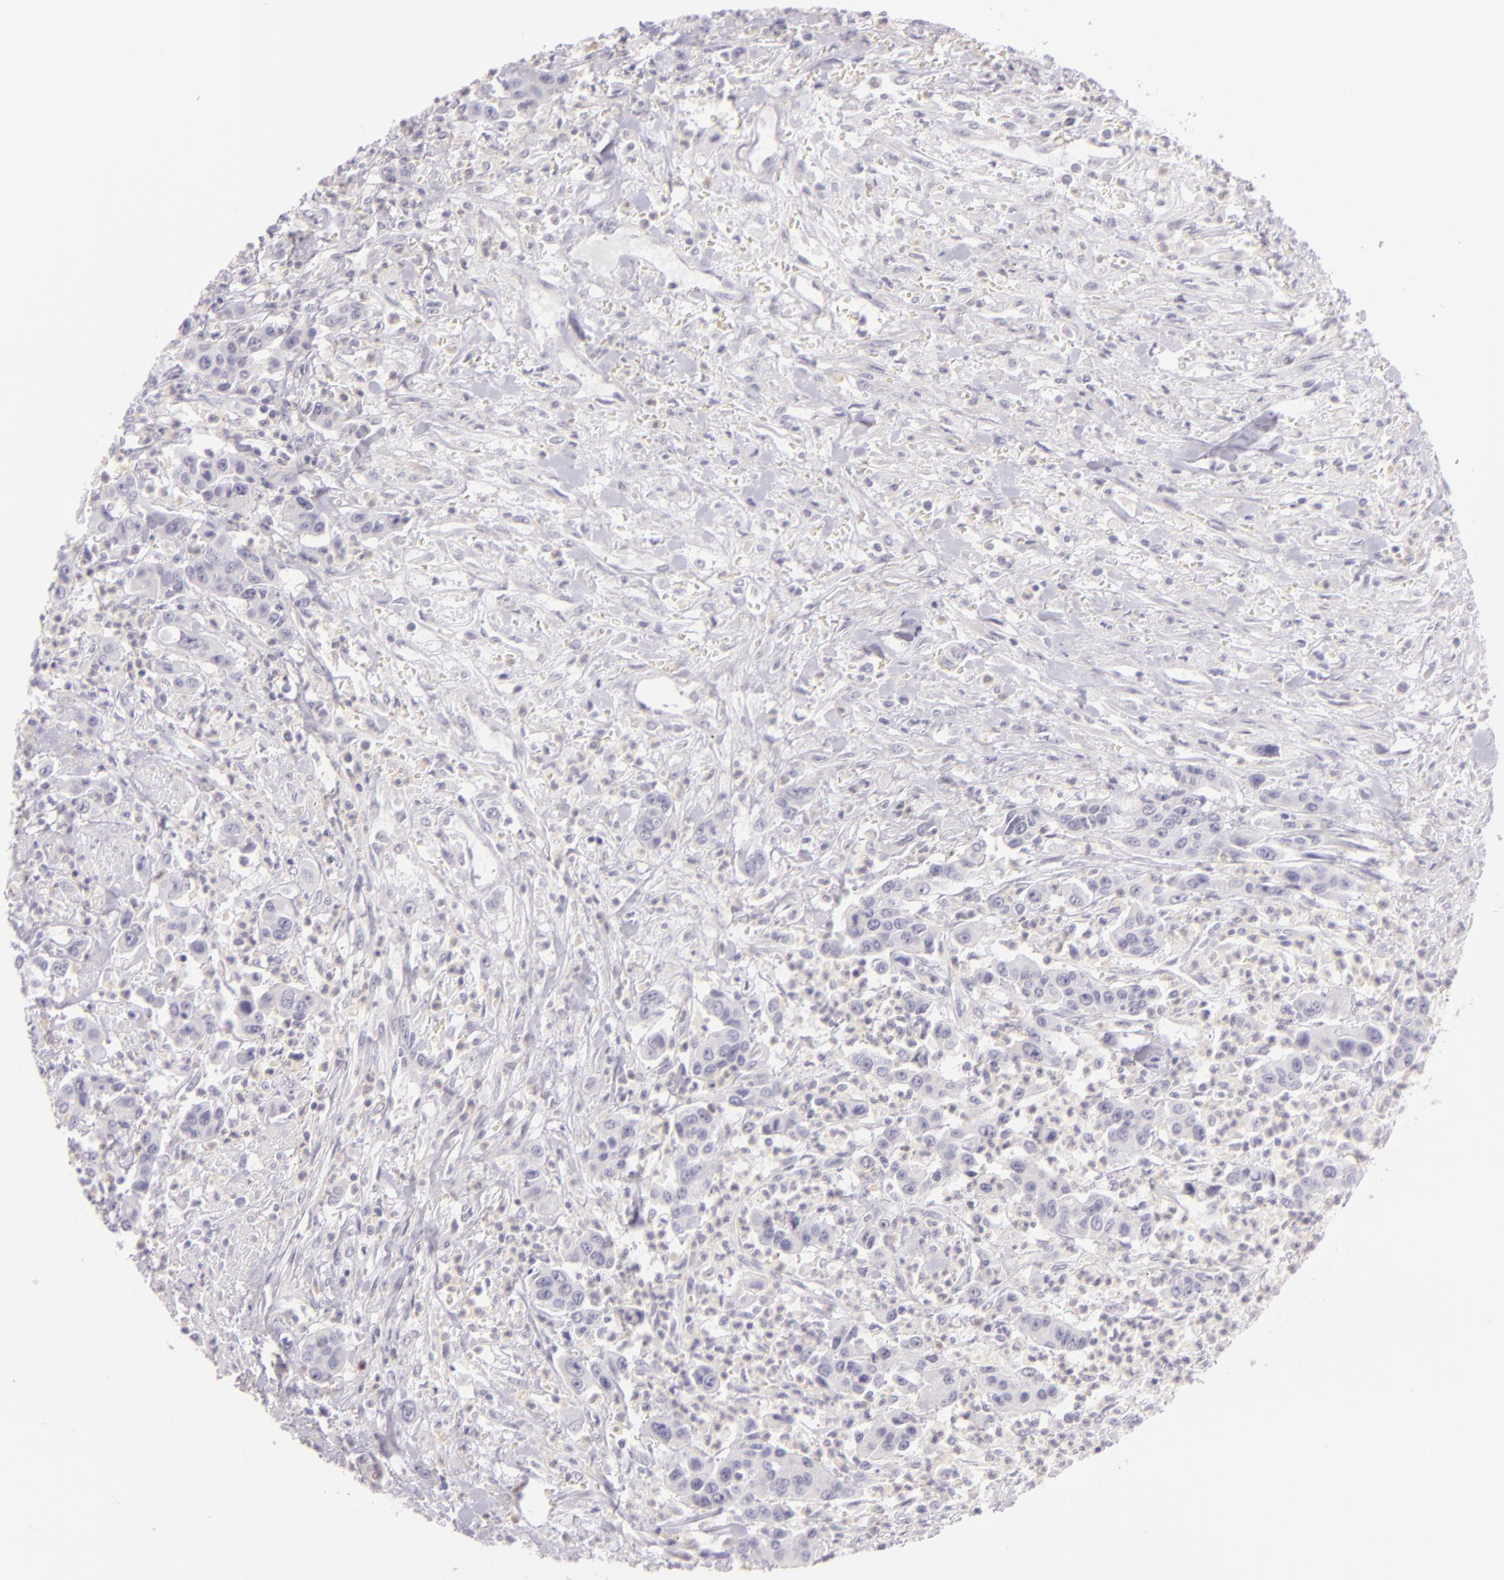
{"staining": {"intensity": "negative", "quantity": "none", "location": "none"}, "tissue": "urothelial cancer", "cell_type": "Tumor cells", "image_type": "cancer", "snomed": [{"axis": "morphology", "description": "Urothelial carcinoma, High grade"}, {"axis": "topography", "description": "Urinary bladder"}], "caption": "A micrograph of high-grade urothelial carcinoma stained for a protein shows no brown staining in tumor cells.", "gene": "CBS", "patient": {"sex": "male", "age": 86}}